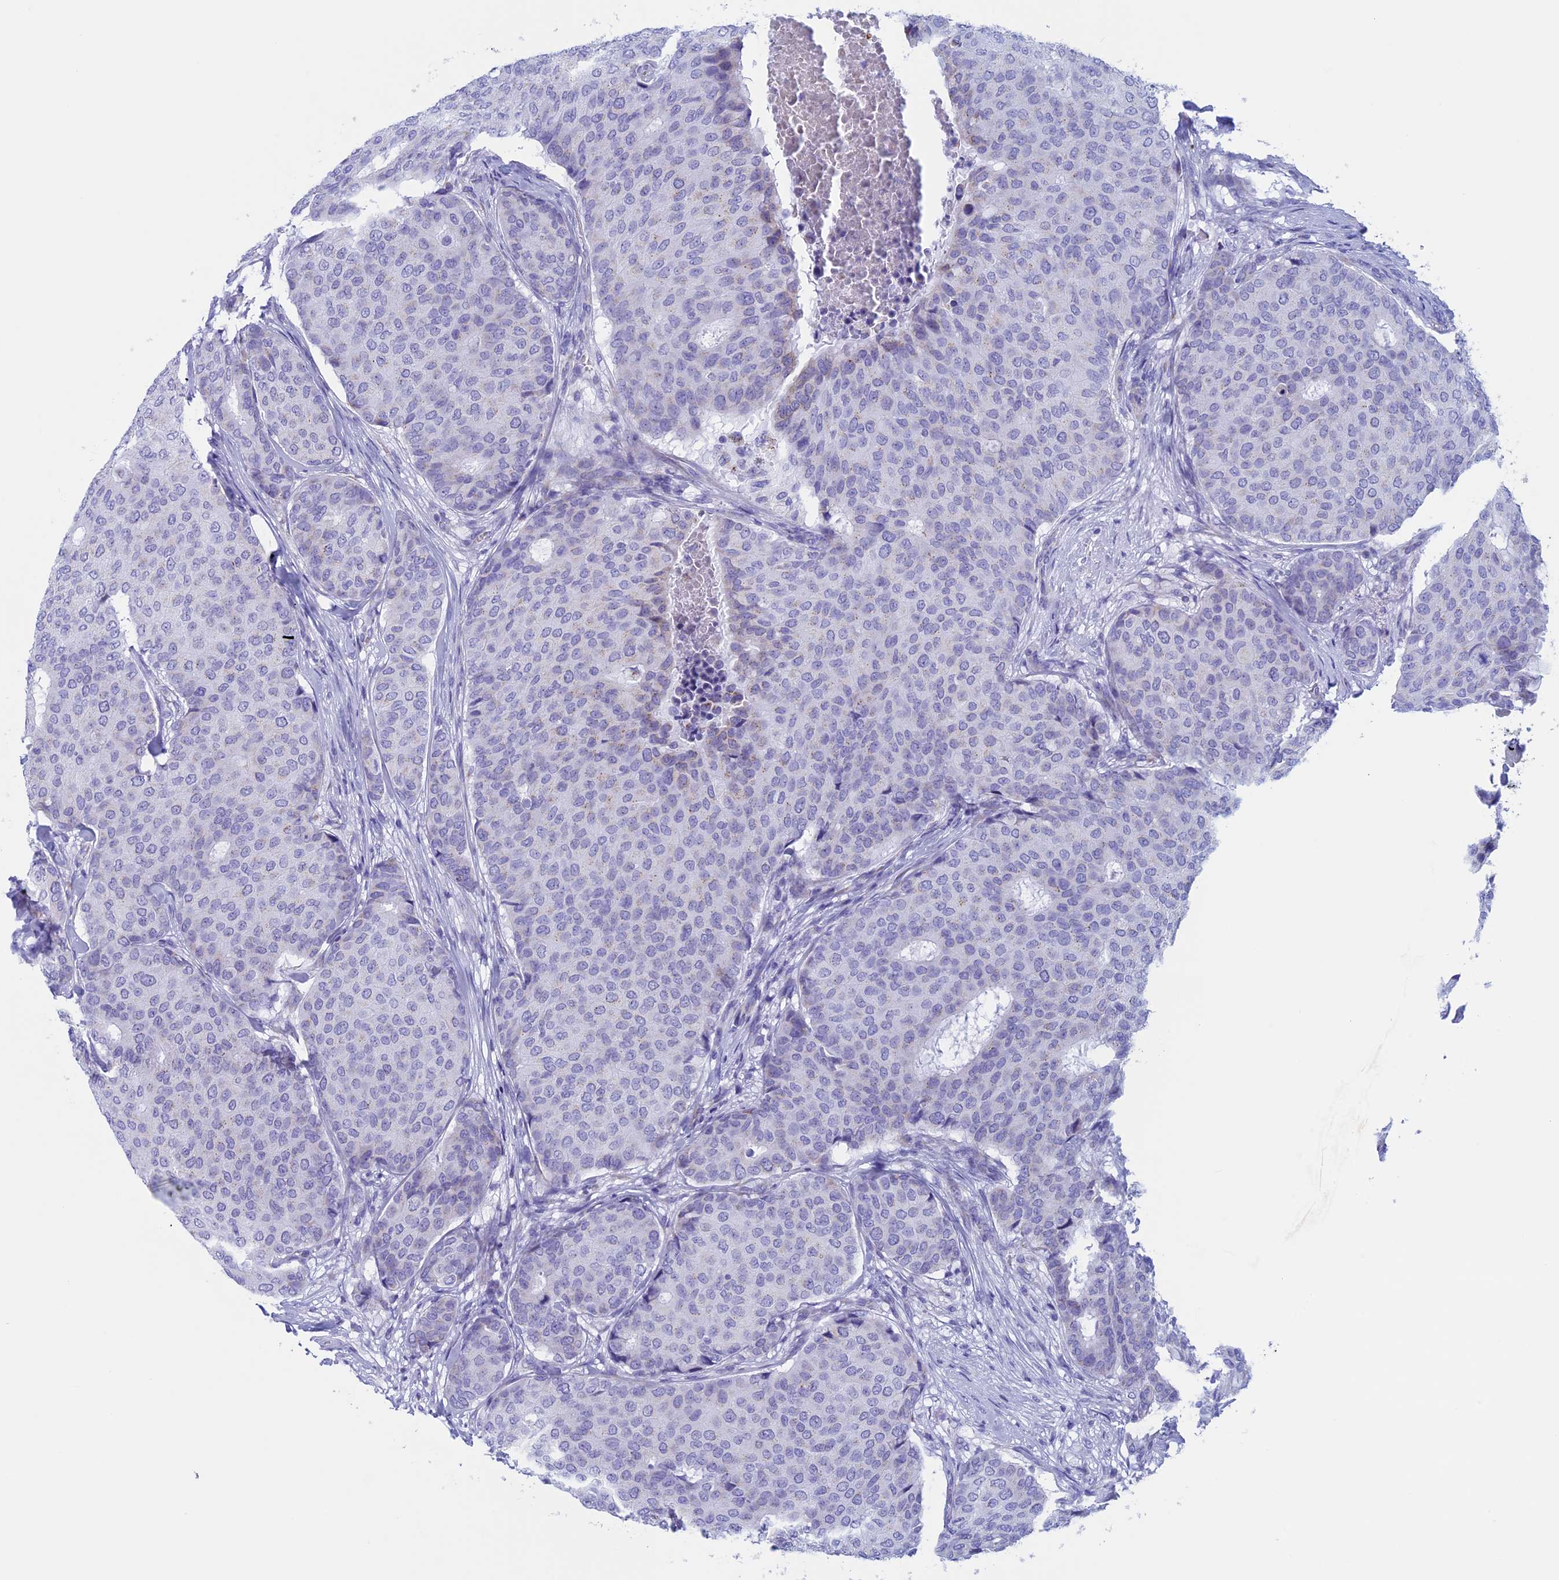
{"staining": {"intensity": "negative", "quantity": "none", "location": "none"}, "tissue": "breast cancer", "cell_type": "Tumor cells", "image_type": "cancer", "snomed": [{"axis": "morphology", "description": "Duct carcinoma"}, {"axis": "topography", "description": "Breast"}], "caption": "An IHC image of breast cancer is shown. There is no staining in tumor cells of breast cancer.", "gene": "NDUFB9", "patient": {"sex": "female", "age": 75}}